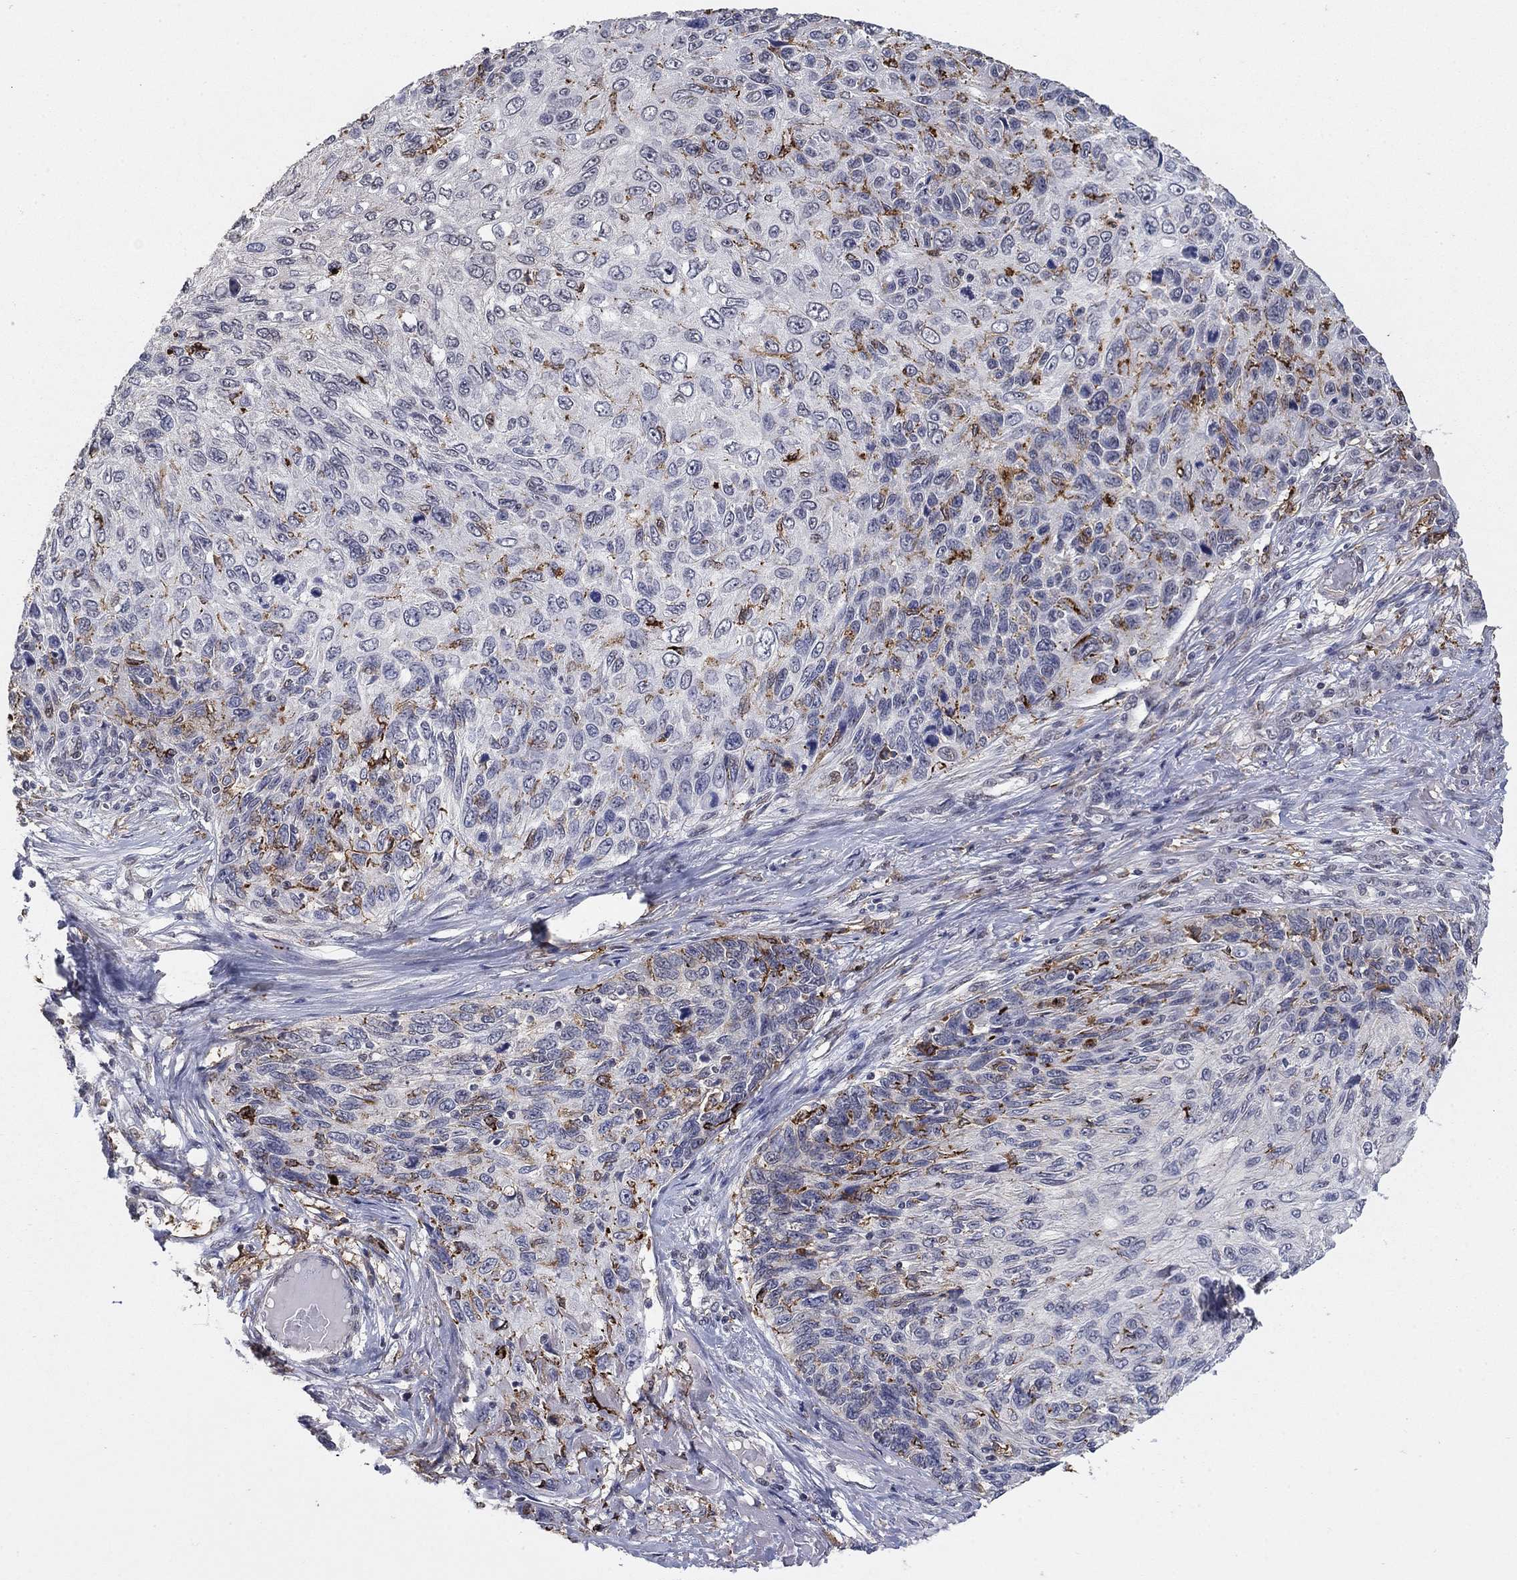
{"staining": {"intensity": "strong", "quantity": "<25%", "location": "cytoplasmic/membranous"}, "tissue": "skin cancer", "cell_type": "Tumor cells", "image_type": "cancer", "snomed": [{"axis": "morphology", "description": "Squamous cell carcinoma, NOS"}, {"axis": "topography", "description": "Skin"}], "caption": "Brown immunohistochemical staining in squamous cell carcinoma (skin) exhibits strong cytoplasmic/membranous staining in about <25% of tumor cells. (IHC, brightfield microscopy, high magnification).", "gene": "GRIA3", "patient": {"sex": "male", "age": 92}}